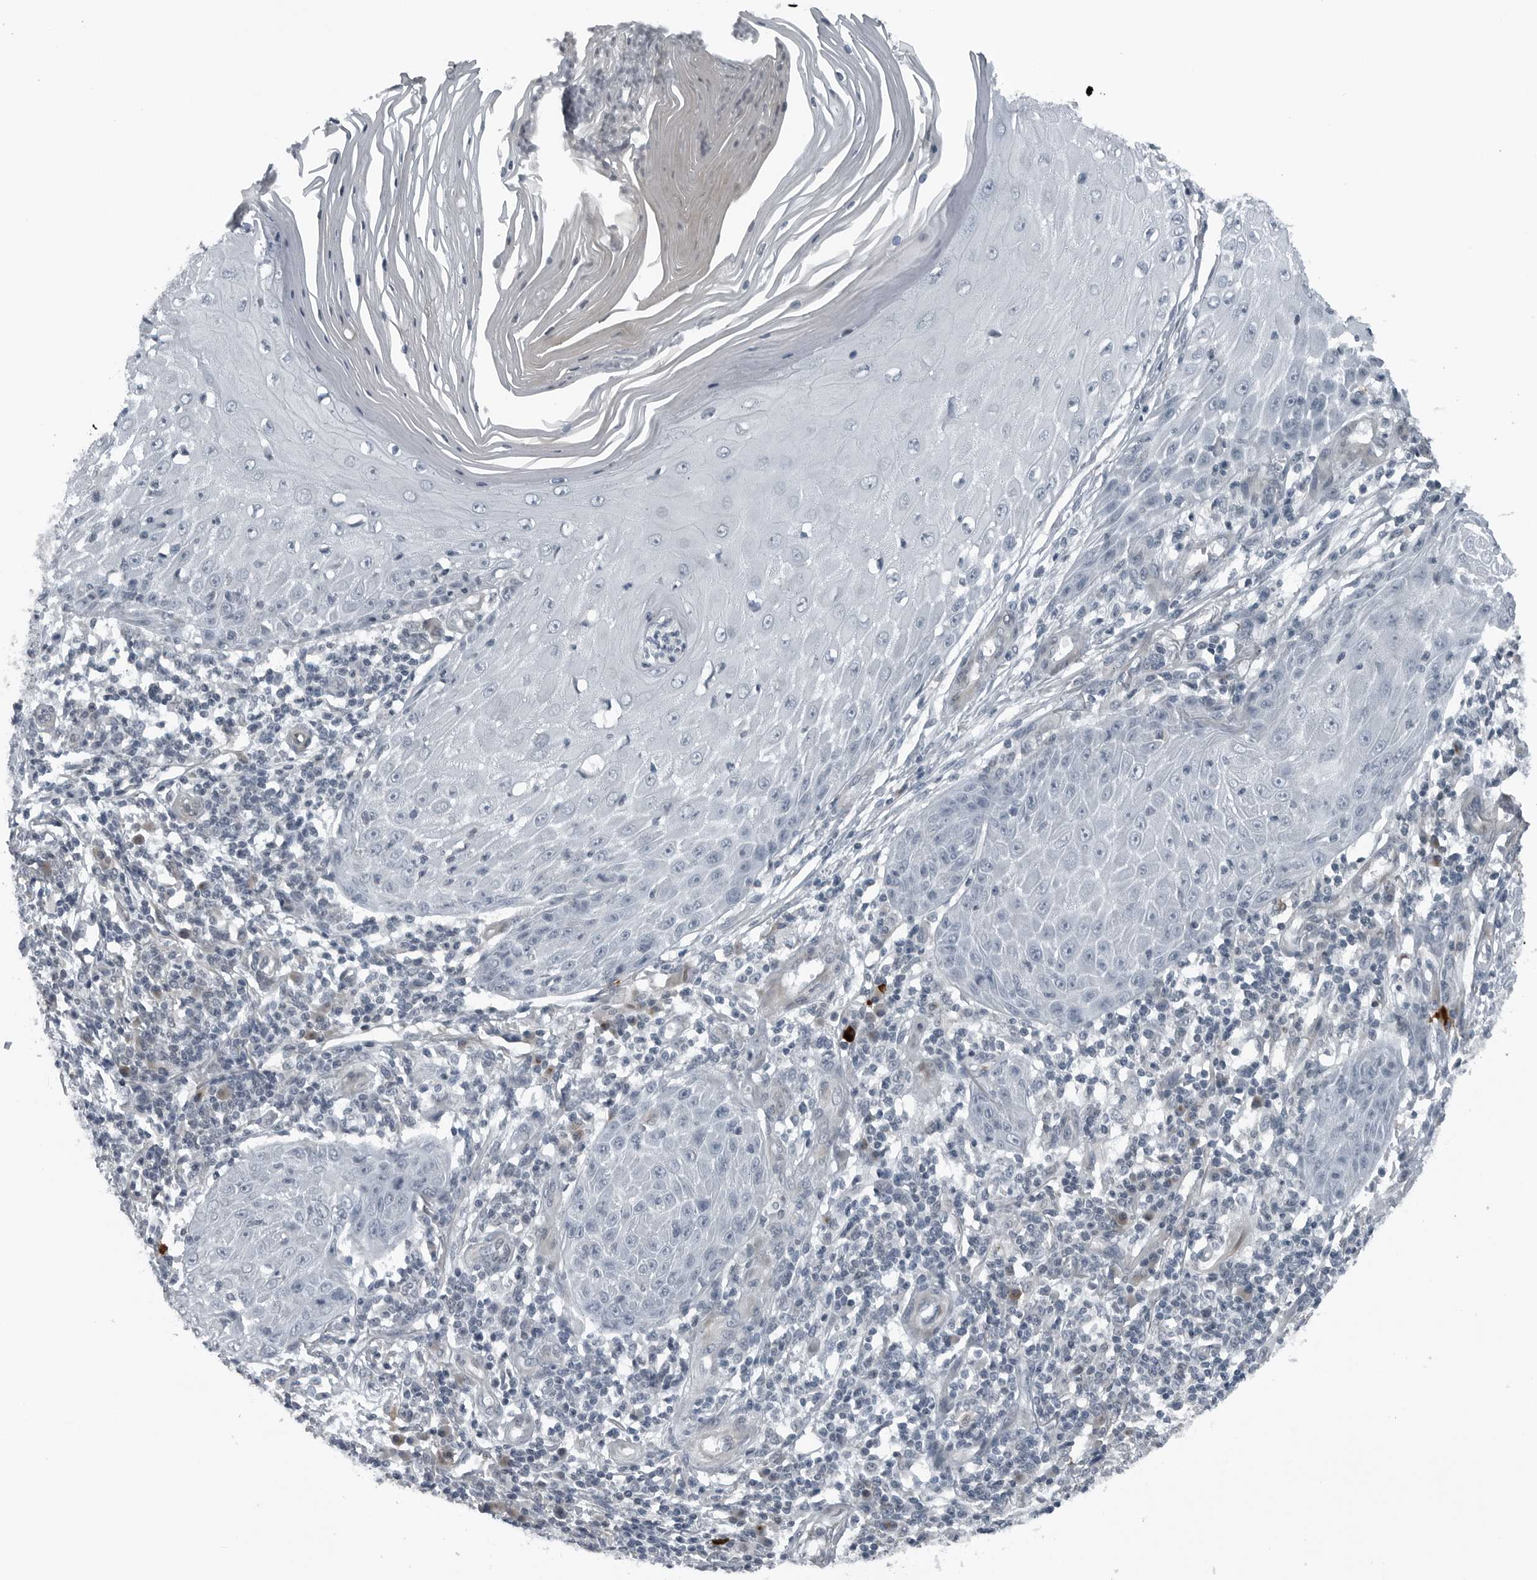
{"staining": {"intensity": "negative", "quantity": "none", "location": "none"}, "tissue": "skin cancer", "cell_type": "Tumor cells", "image_type": "cancer", "snomed": [{"axis": "morphology", "description": "Squamous cell carcinoma, NOS"}, {"axis": "topography", "description": "Skin"}], "caption": "Tumor cells are negative for protein expression in human skin squamous cell carcinoma.", "gene": "GAK", "patient": {"sex": "female", "age": 73}}